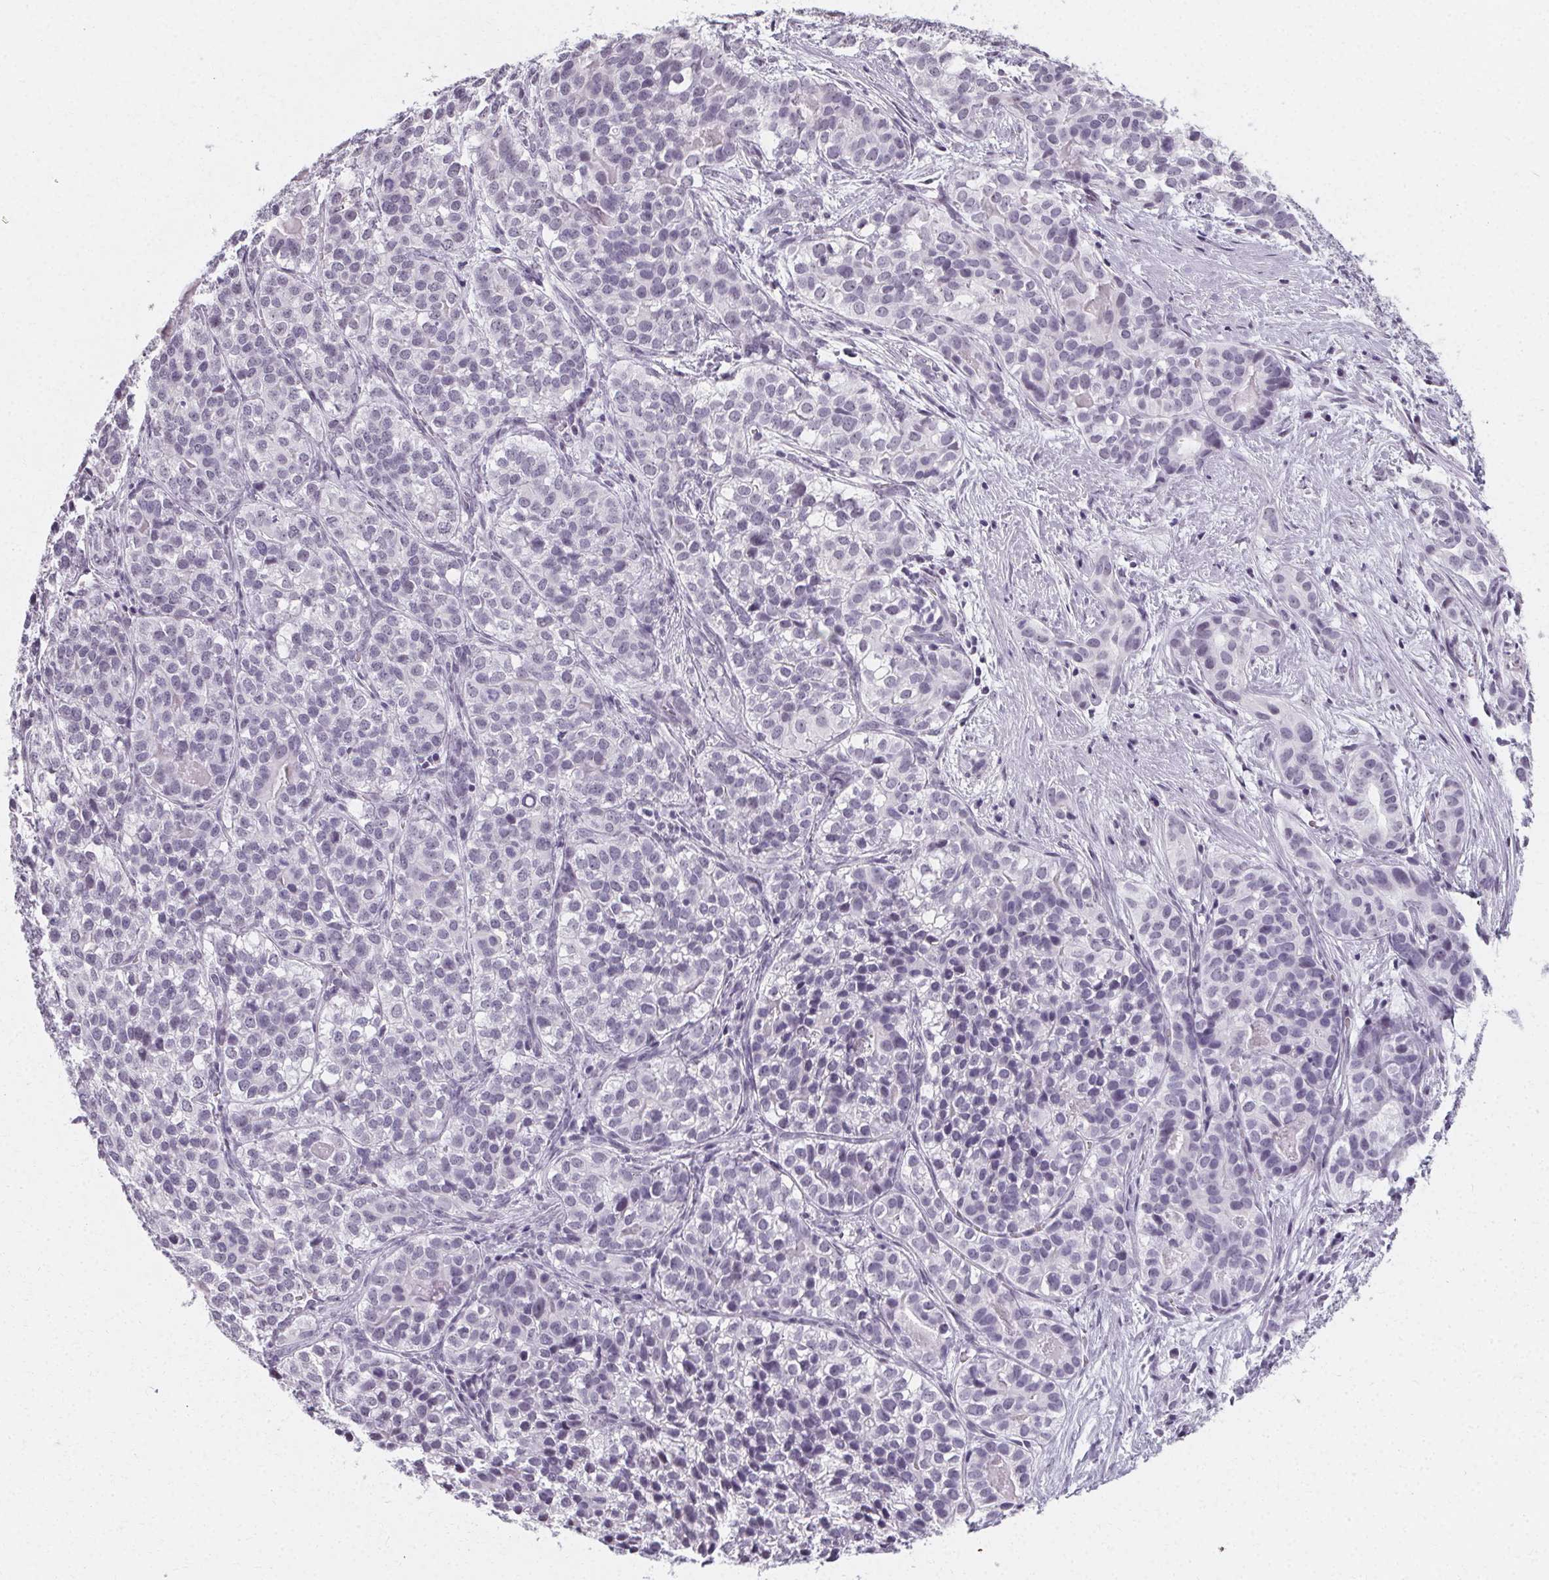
{"staining": {"intensity": "negative", "quantity": "none", "location": "none"}, "tissue": "liver cancer", "cell_type": "Tumor cells", "image_type": "cancer", "snomed": [{"axis": "morphology", "description": "Cholangiocarcinoma"}, {"axis": "topography", "description": "Liver"}], "caption": "Immunohistochemistry of cholangiocarcinoma (liver) exhibits no positivity in tumor cells. (Immunohistochemistry, brightfield microscopy, high magnification).", "gene": "SYNPR", "patient": {"sex": "male", "age": 56}}